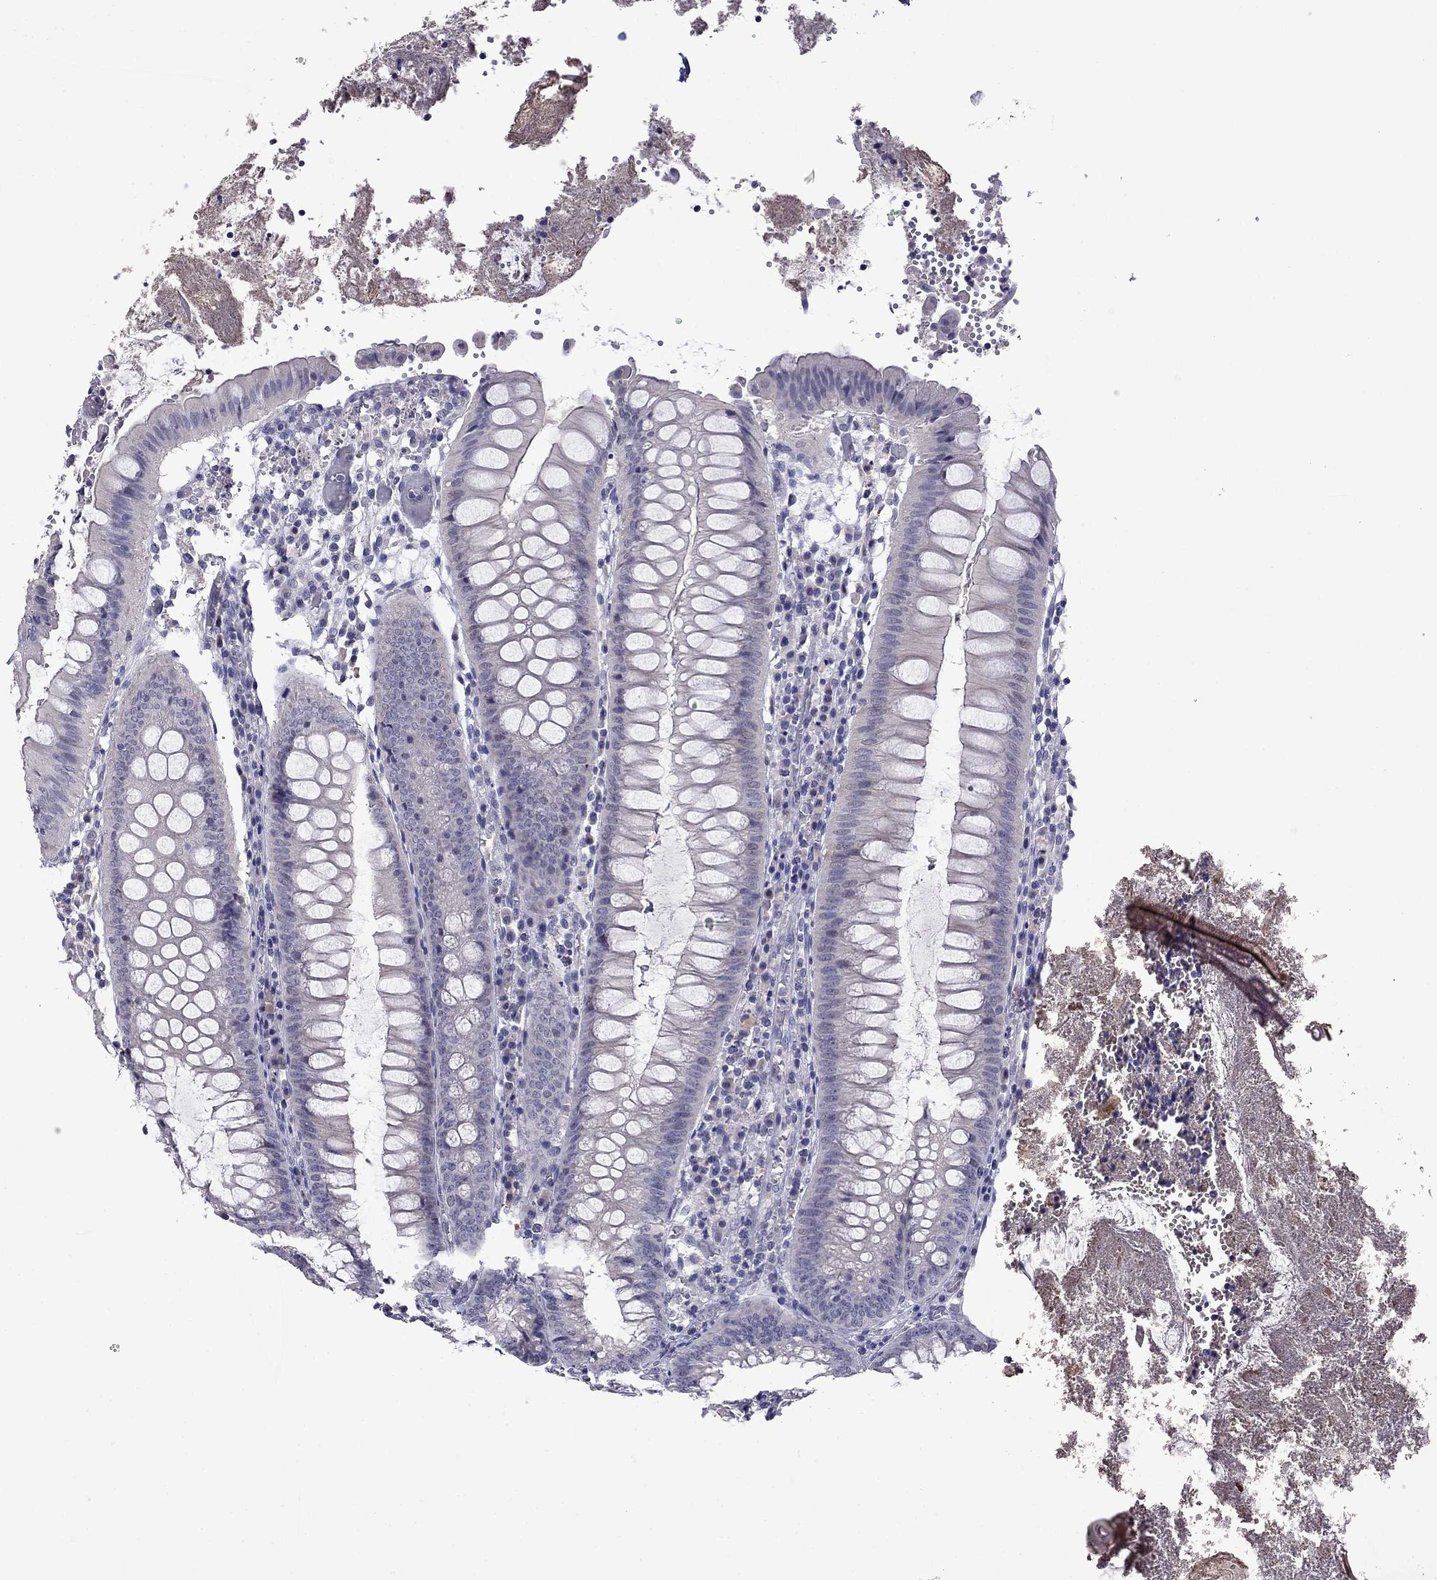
{"staining": {"intensity": "negative", "quantity": "none", "location": "none"}, "tissue": "appendix", "cell_type": "Glandular cells", "image_type": "normal", "snomed": [{"axis": "morphology", "description": "Normal tissue, NOS"}, {"axis": "morphology", "description": "Inflammation, NOS"}, {"axis": "topography", "description": "Appendix"}], "caption": "A high-resolution micrograph shows immunohistochemistry staining of normal appendix, which shows no significant positivity in glandular cells.", "gene": "STAR", "patient": {"sex": "male", "age": 16}}